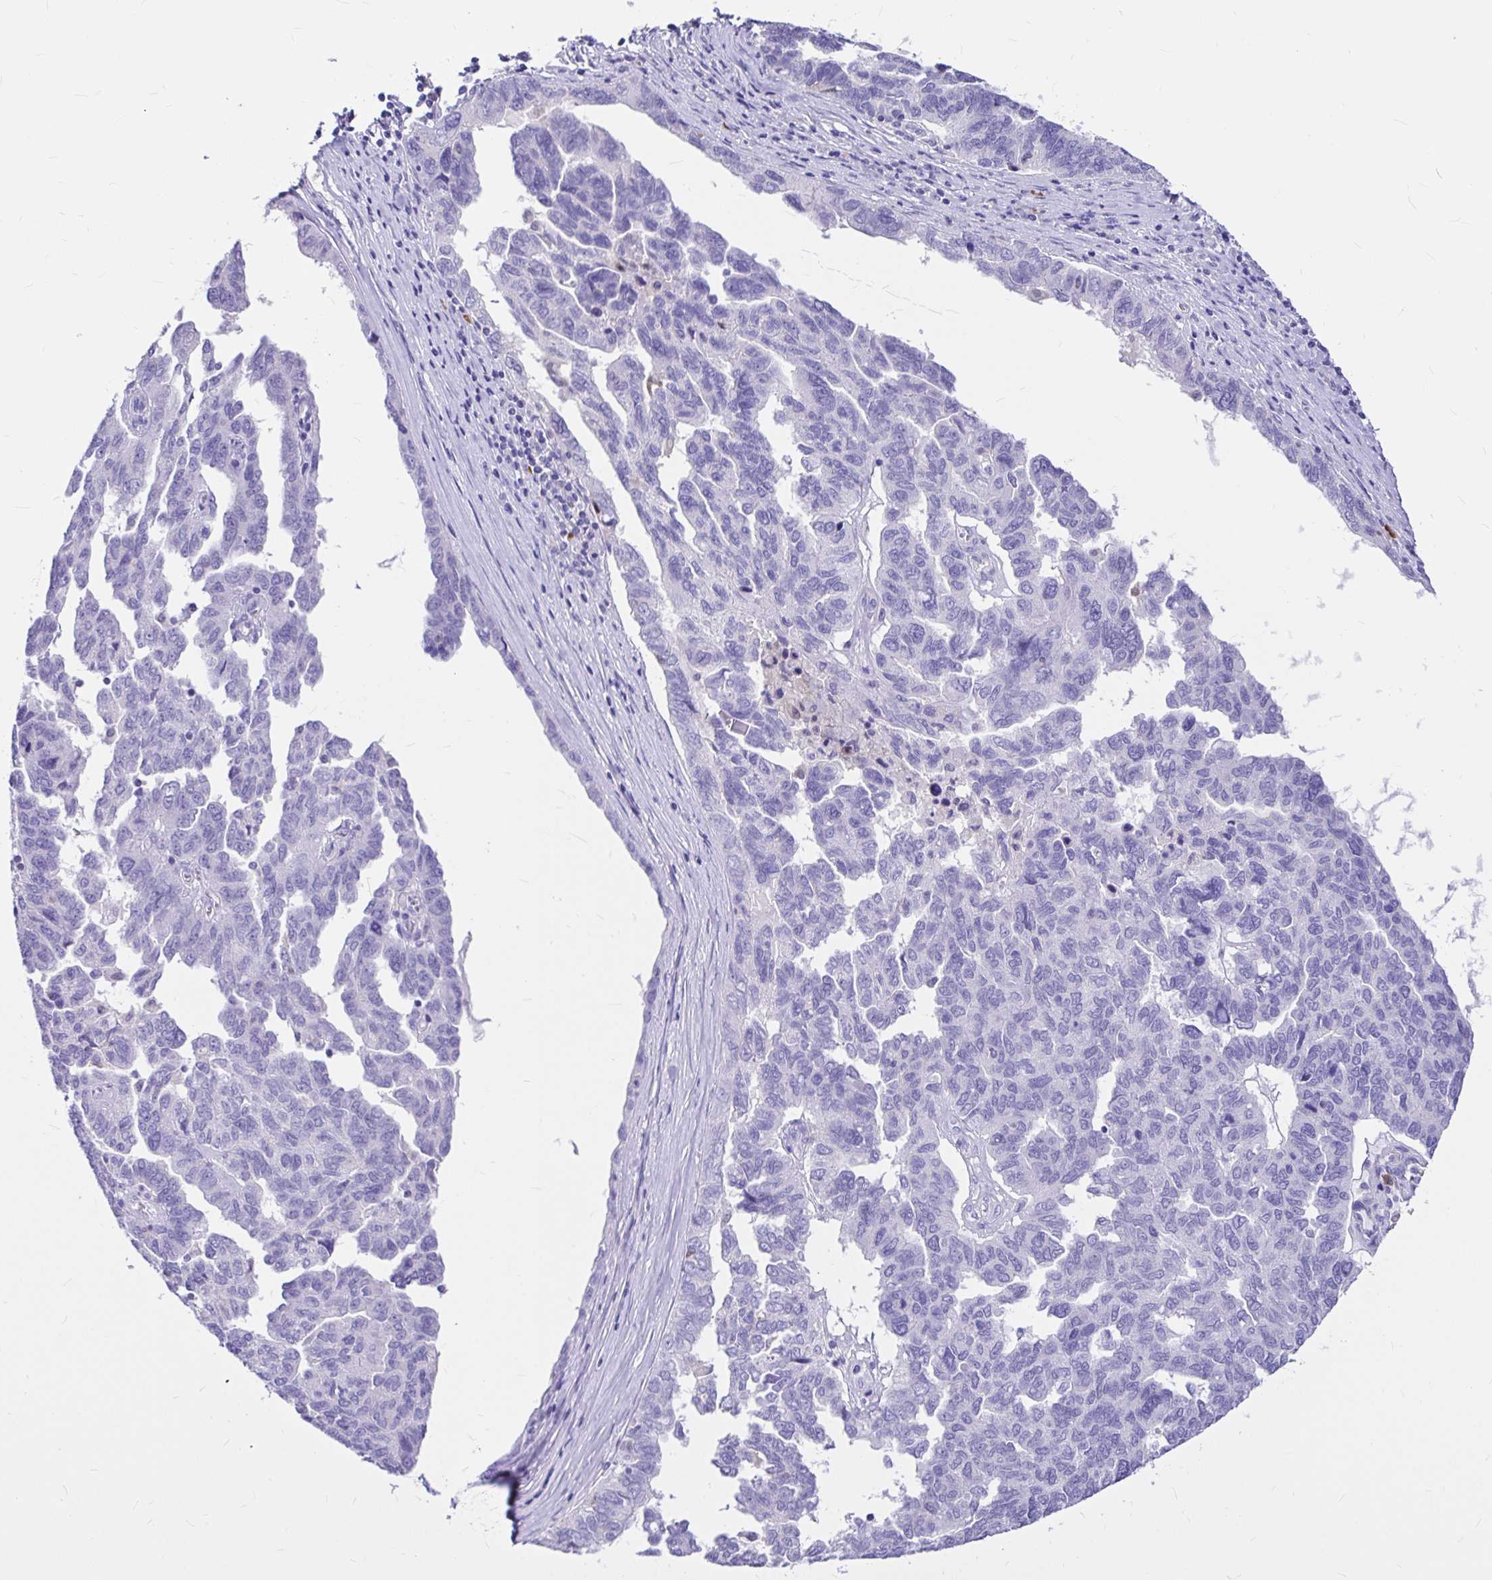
{"staining": {"intensity": "negative", "quantity": "none", "location": "none"}, "tissue": "ovarian cancer", "cell_type": "Tumor cells", "image_type": "cancer", "snomed": [{"axis": "morphology", "description": "Cystadenocarcinoma, serous, NOS"}, {"axis": "topography", "description": "Ovary"}], "caption": "Immunohistochemistry (IHC) micrograph of neoplastic tissue: human ovarian cancer (serous cystadenocarcinoma) stained with DAB displays no significant protein positivity in tumor cells.", "gene": "CLEC1B", "patient": {"sex": "female", "age": 64}}